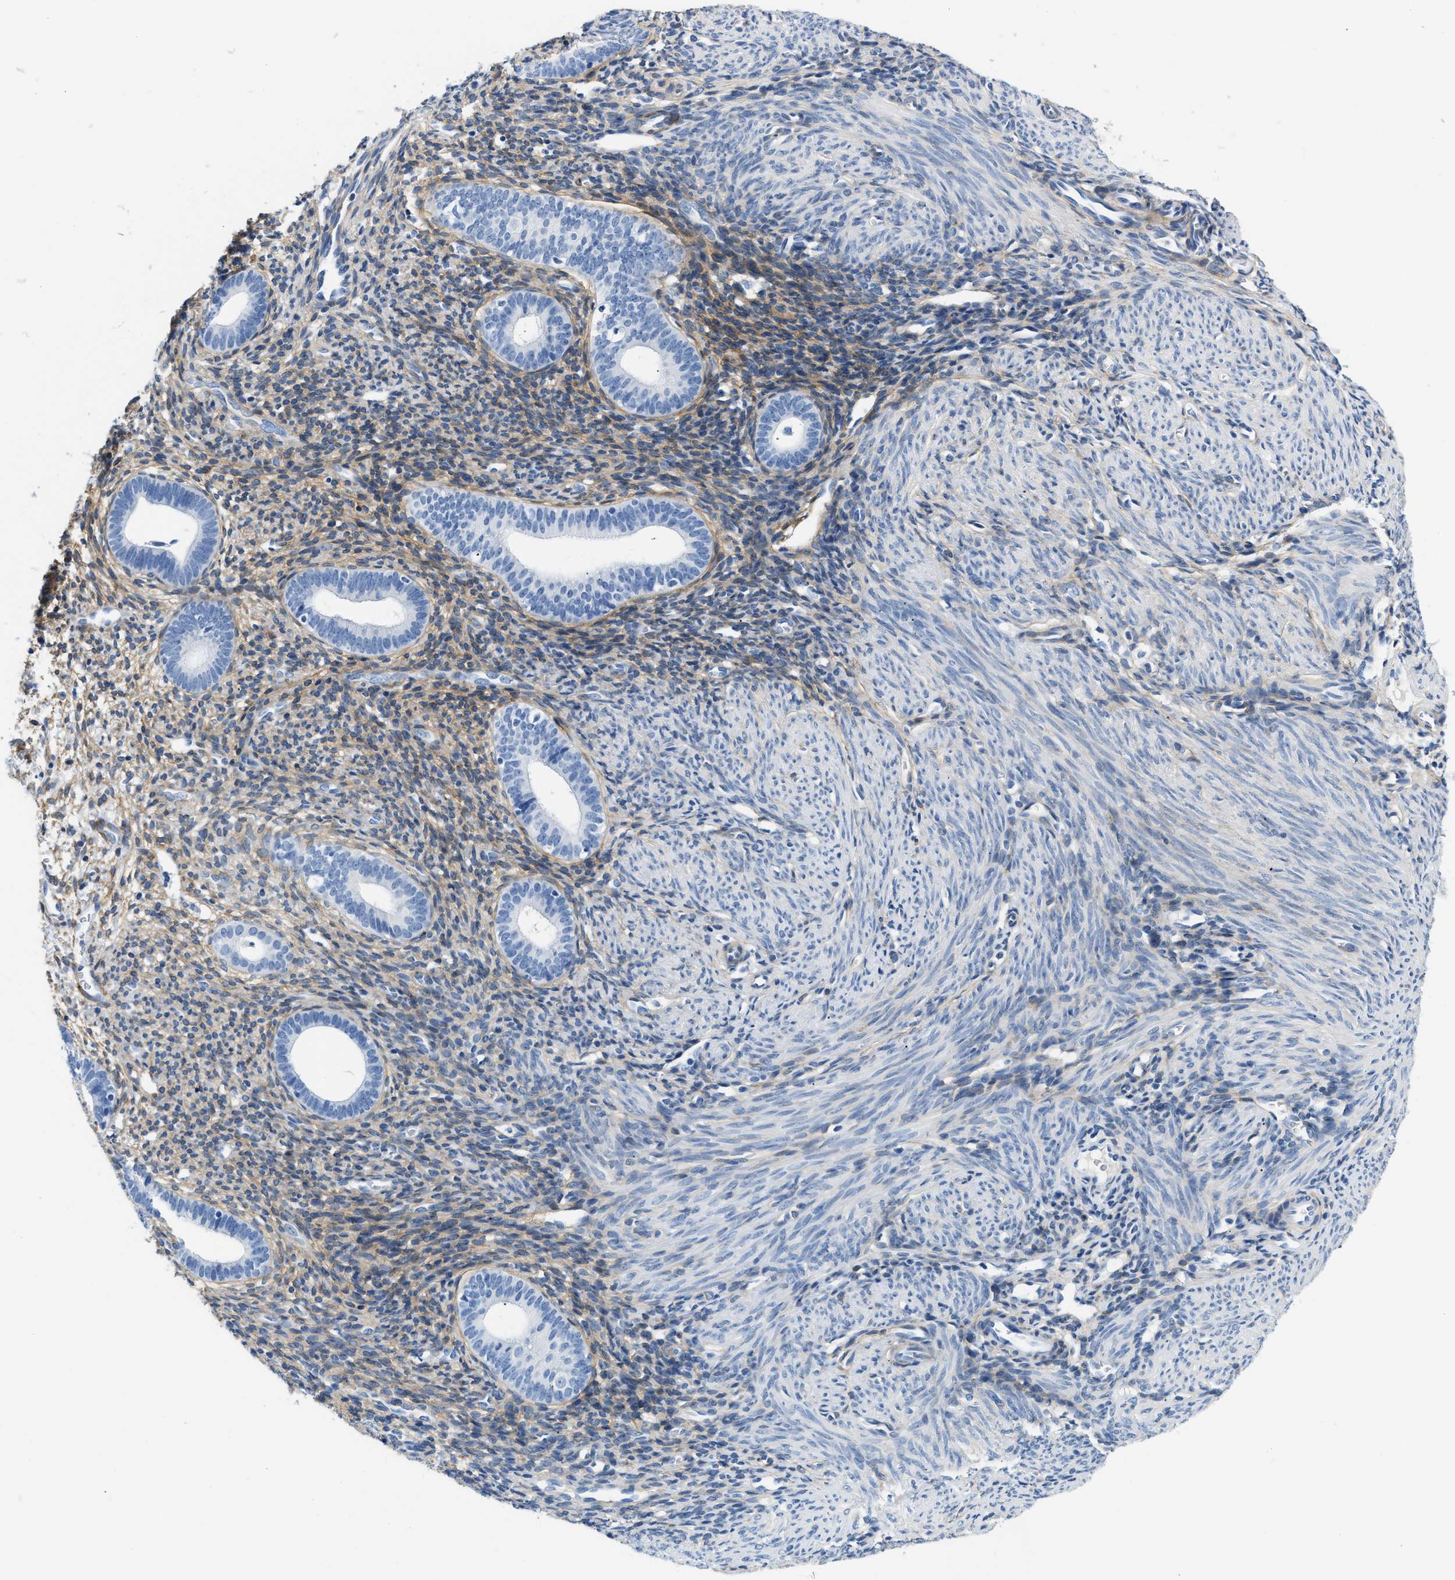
{"staining": {"intensity": "weak", "quantity": "<25%", "location": "cytoplasmic/membranous"}, "tissue": "endometrium", "cell_type": "Cells in endometrial stroma", "image_type": "normal", "snomed": [{"axis": "morphology", "description": "Normal tissue, NOS"}, {"axis": "morphology", "description": "Adenocarcinoma, NOS"}, {"axis": "topography", "description": "Endometrium"}], "caption": "Cells in endometrial stroma are negative for protein expression in normal human endometrium. The staining was performed using DAB (3,3'-diaminobenzidine) to visualize the protein expression in brown, while the nuclei were stained in blue with hematoxylin (Magnification: 20x).", "gene": "PDGFRB", "patient": {"sex": "female", "age": 57}}